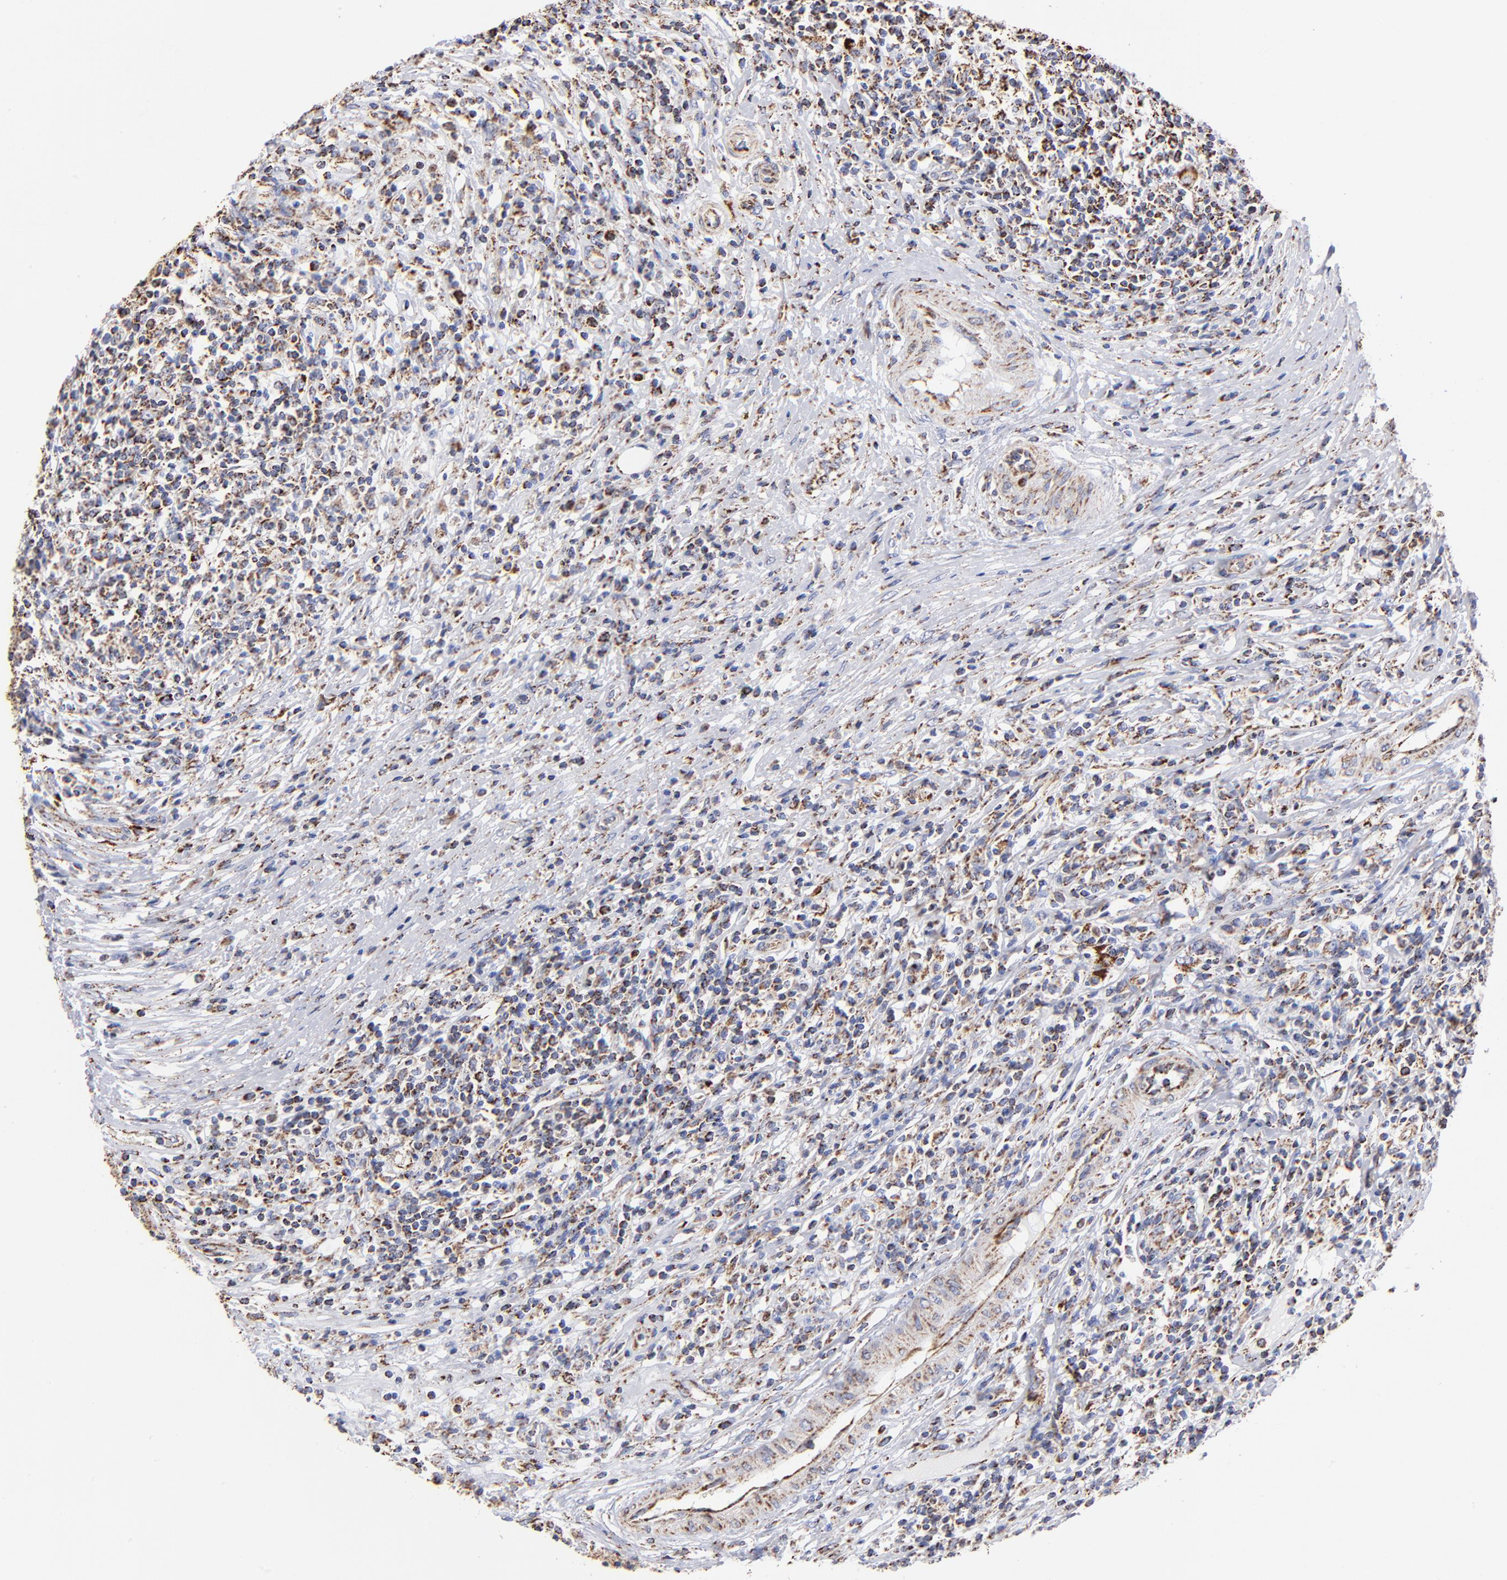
{"staining": {"intensity": "strong", "quantity": ">75%", "location": "cytoplasmic/membranous"}, "tissue": "lymphoma", "cell_type": "Tumor cells", "image_type": "cancer", "snomed": [{"axis": "morphology", "description": "Malignant lymphoma, non-Hodgkin's type, High grade"}, {"axis": "topography", "description": "Lymph node"}], "caption": "High-grade malignant lymphoma, non-Hodgkin's type tissue shows strong cytoplasmic/membranous staining in approximately >75% of tumor cells", "gene": "PHB1", "patient": {"sex": "female", "age": 84}}